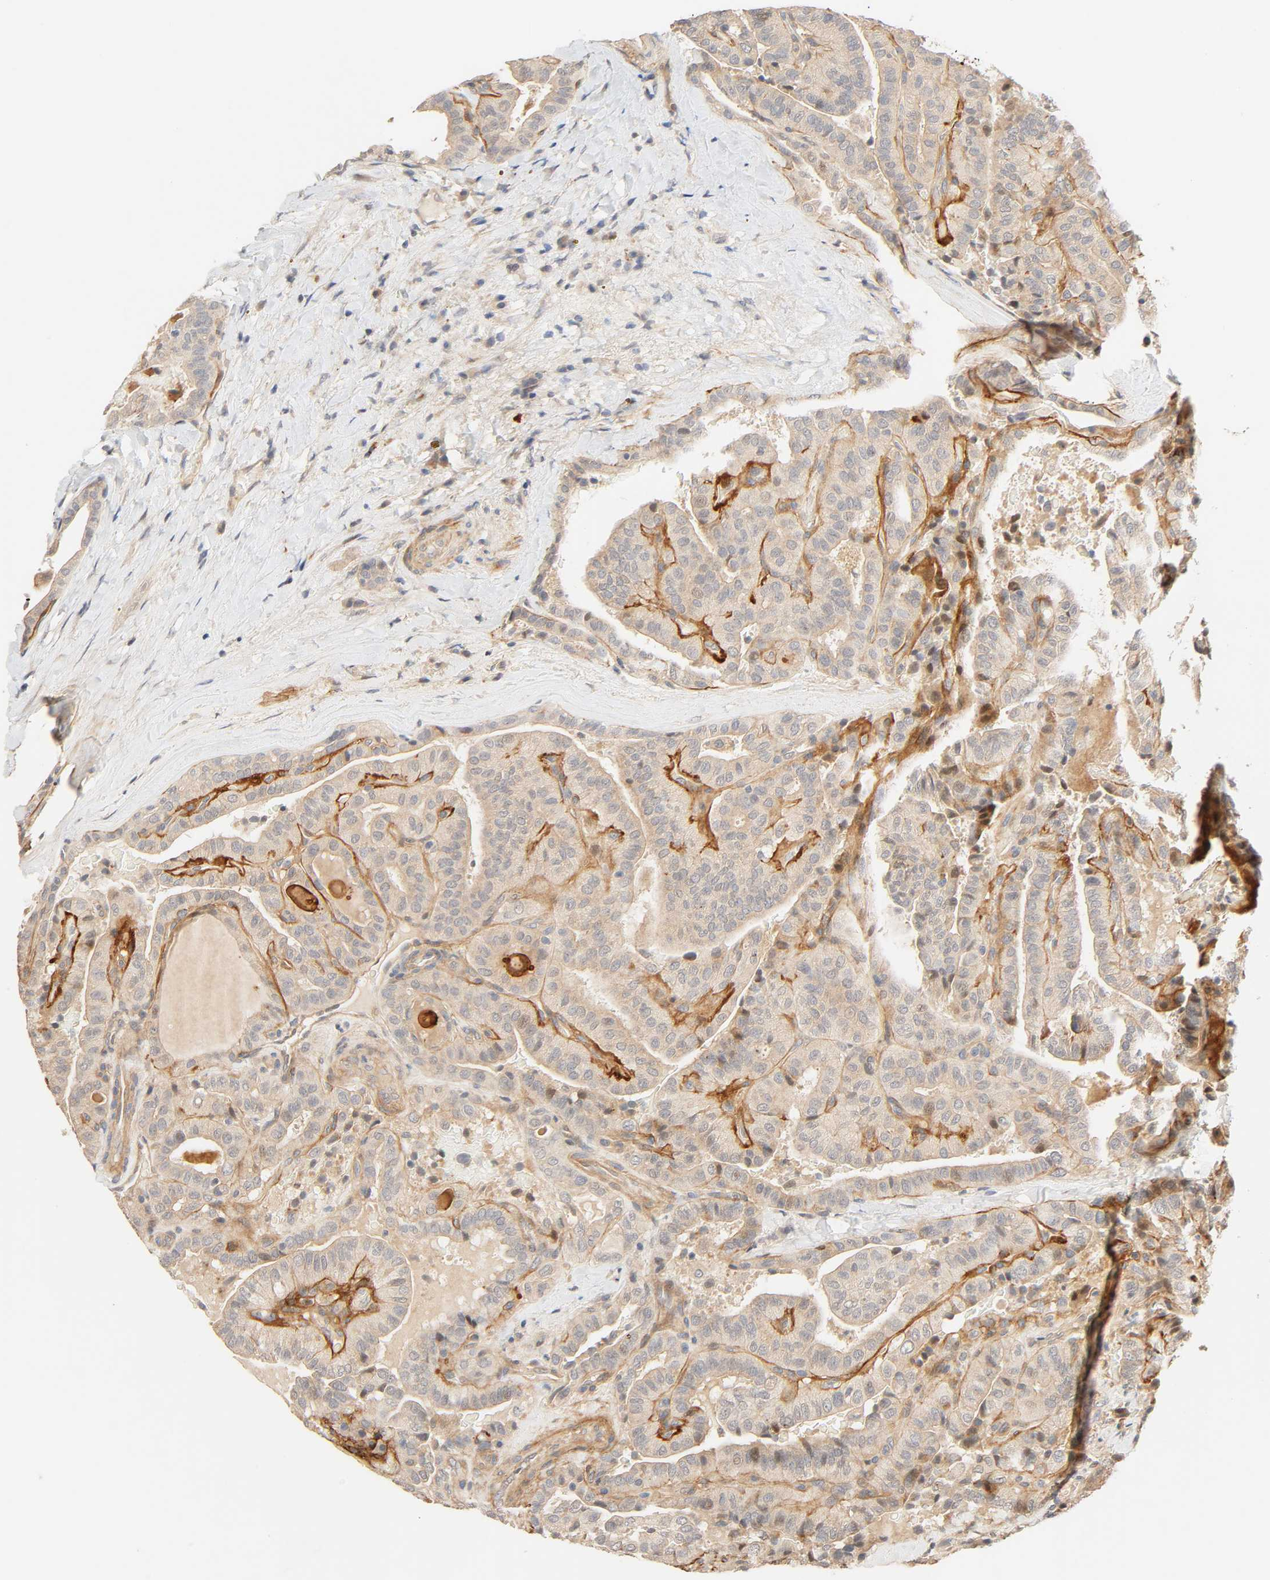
{"staining": {"intensity": "moderate", "quantity": ">75%", "location": "cytoplasmic/membranous"}, "tissue": "thyroid cancer", "cell_type": "Tumor cells", "image_type": "cancer", "snomed": [{"axis": "morphology", "description": "Papillary adenocarcinoma, NOS"}, {"axis": "topography", "description": "Thyroid gland"}], "caption": "Immunohistochemical staining of thyroid papillary adenocarcinoma reveals medium levels of moderate cytoplasmic/membranous protein expression in approximately >75% of tumor cells.", "gene": "CACNA1G", "patient": {"sex": "male", "age": 77}}